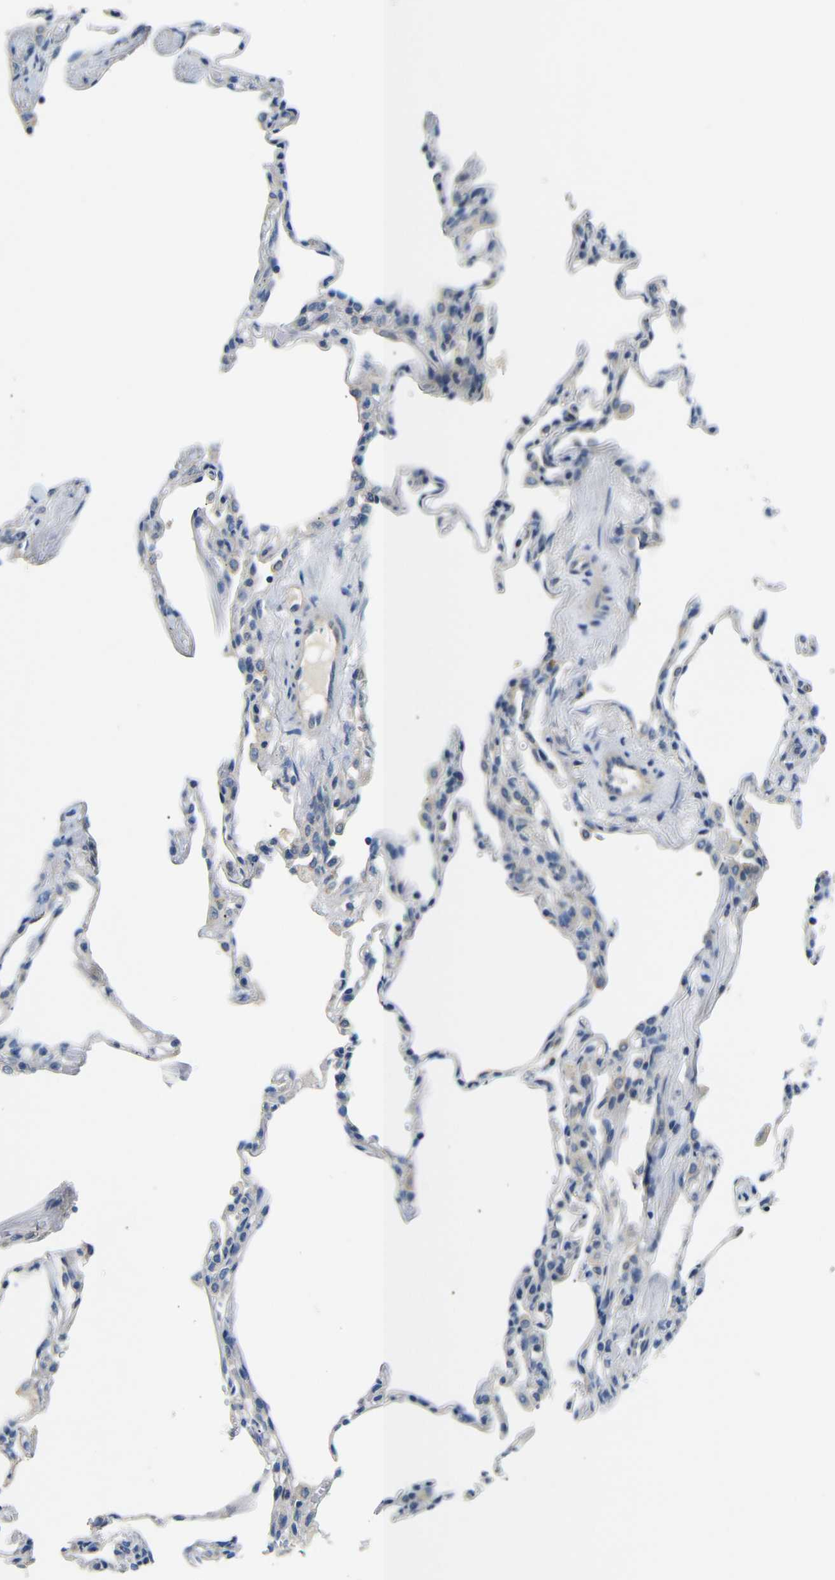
{"staining": {"intensity": "negative", "quantity": "none", "location": "none"}, "tissue": "lung", "cell_type": "Alveolar cells", "image_type": "normal", "snomed": [{"axis": "morphology", "description": "Normal tissue, NOS"}, {"axis": "topography", "description": "Lung"}], "caption": "This micrograph is of unremarkable lung stained with immunohistochemistry (IHC) to label a protein in brown with the nuclei are counter-stained blue. There is no staining in alveolar cells.", "gene": "DCP1A", "patient": {"sex": "male", "age": 59}}